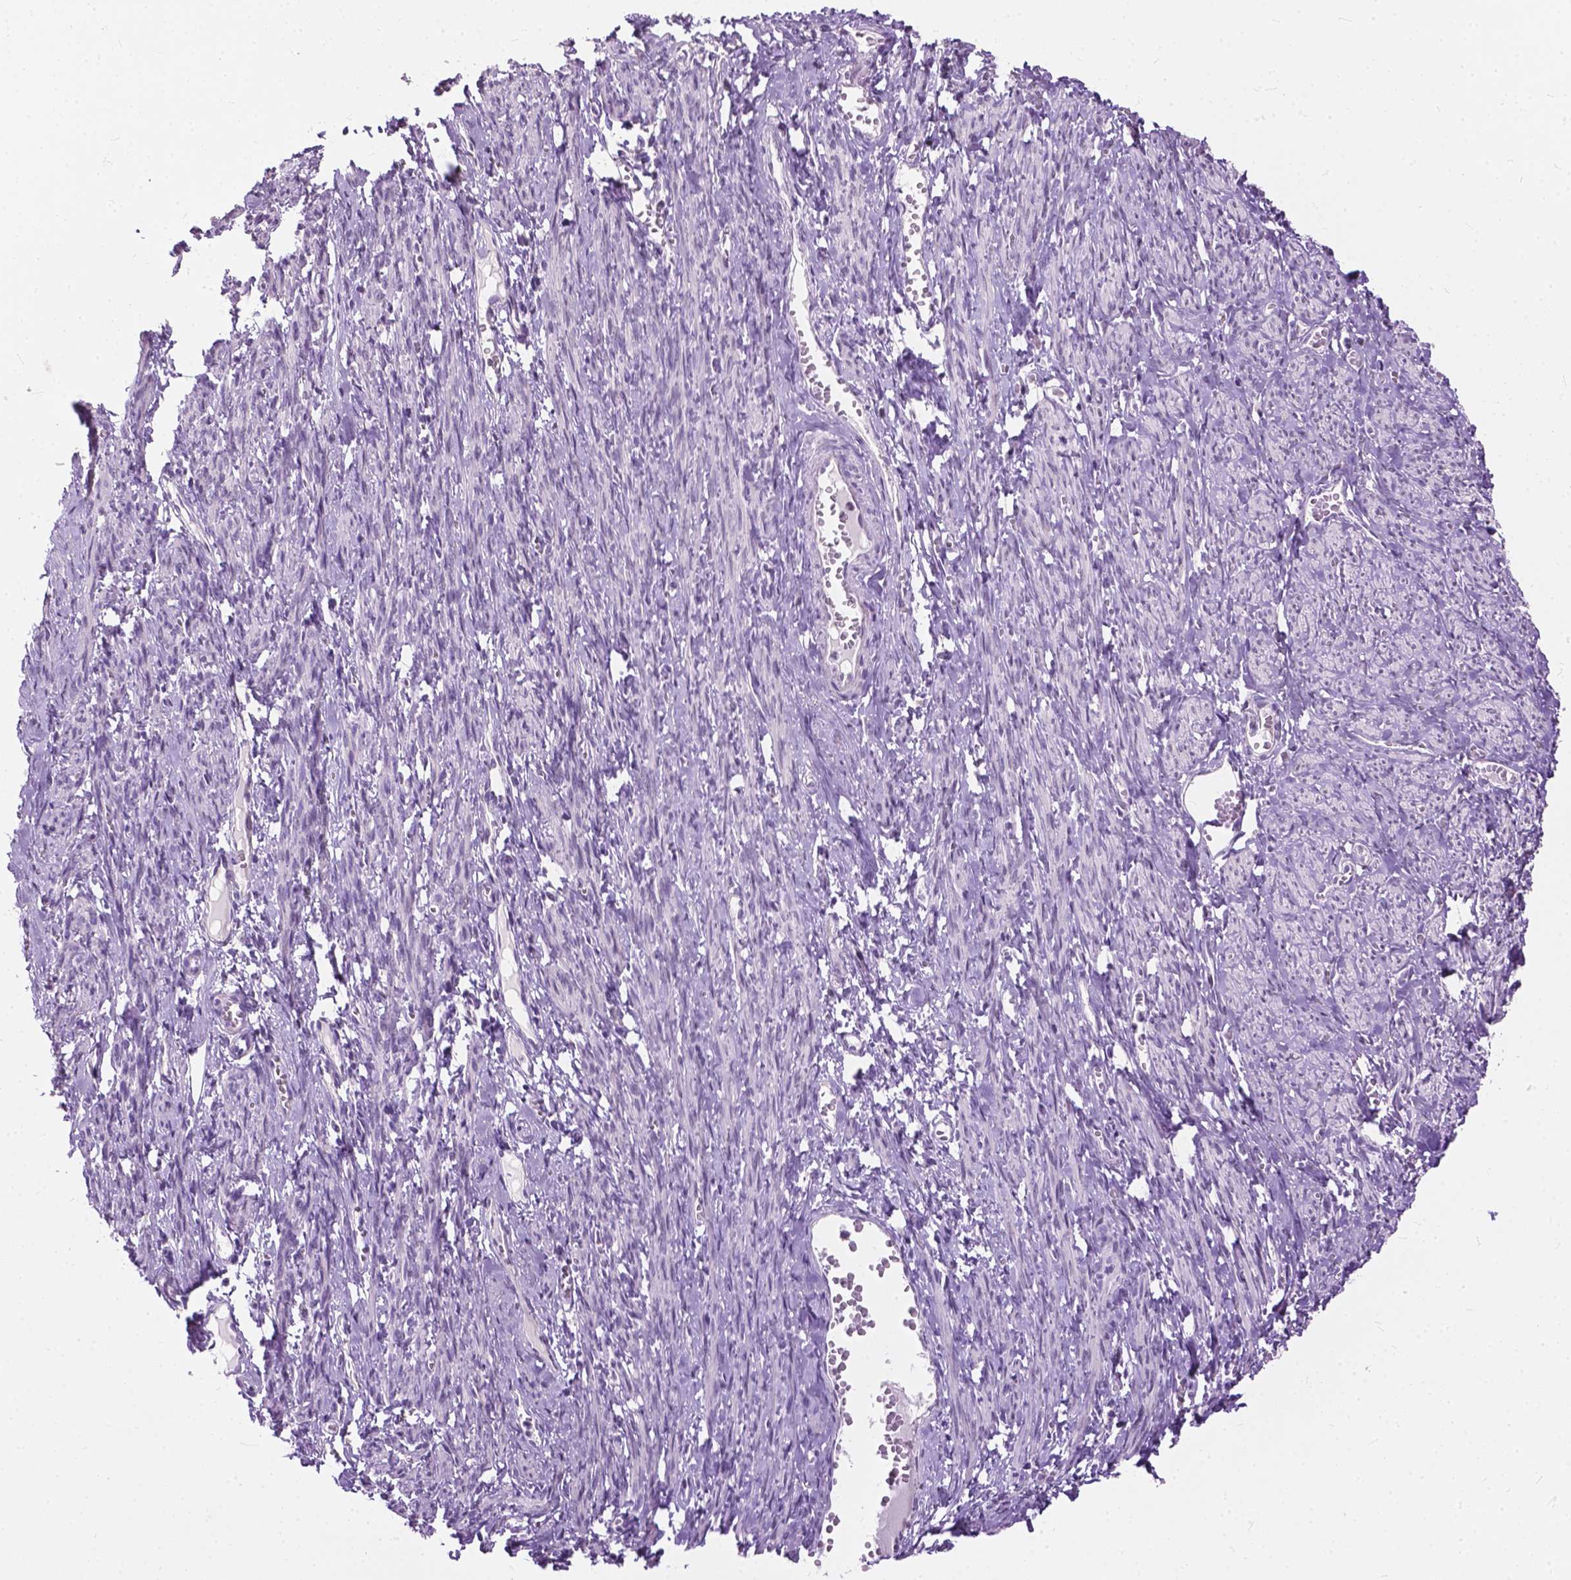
{"staining": {"intensity": "negative", "quantity": "none", "location": "none"}, "tissue": "smooth muscle", "cell_type": "Smooth muscle cells", "image_type": "normal", "snomed": [{"axis": "morphology", "description": "Normal tissue, NOS"}, {"axis": "topography", "description": "Smooth muscle"}], "caption": "High magnification brightfield microscopy of unremarkable smooth muscle stained with DAB (brown) and counterstained with hematoxylin (blue): smooth muscle cells show no significant staining. Brightfield microscopy of immunohistochemistry (IHC) stained with DAB (3,3'-diaminobenzidine) (brown) and hematoxylin (blue), captured at high magnification.", "gene": "GPR37L1", "patient": {"sex": "female", "age": 65}}